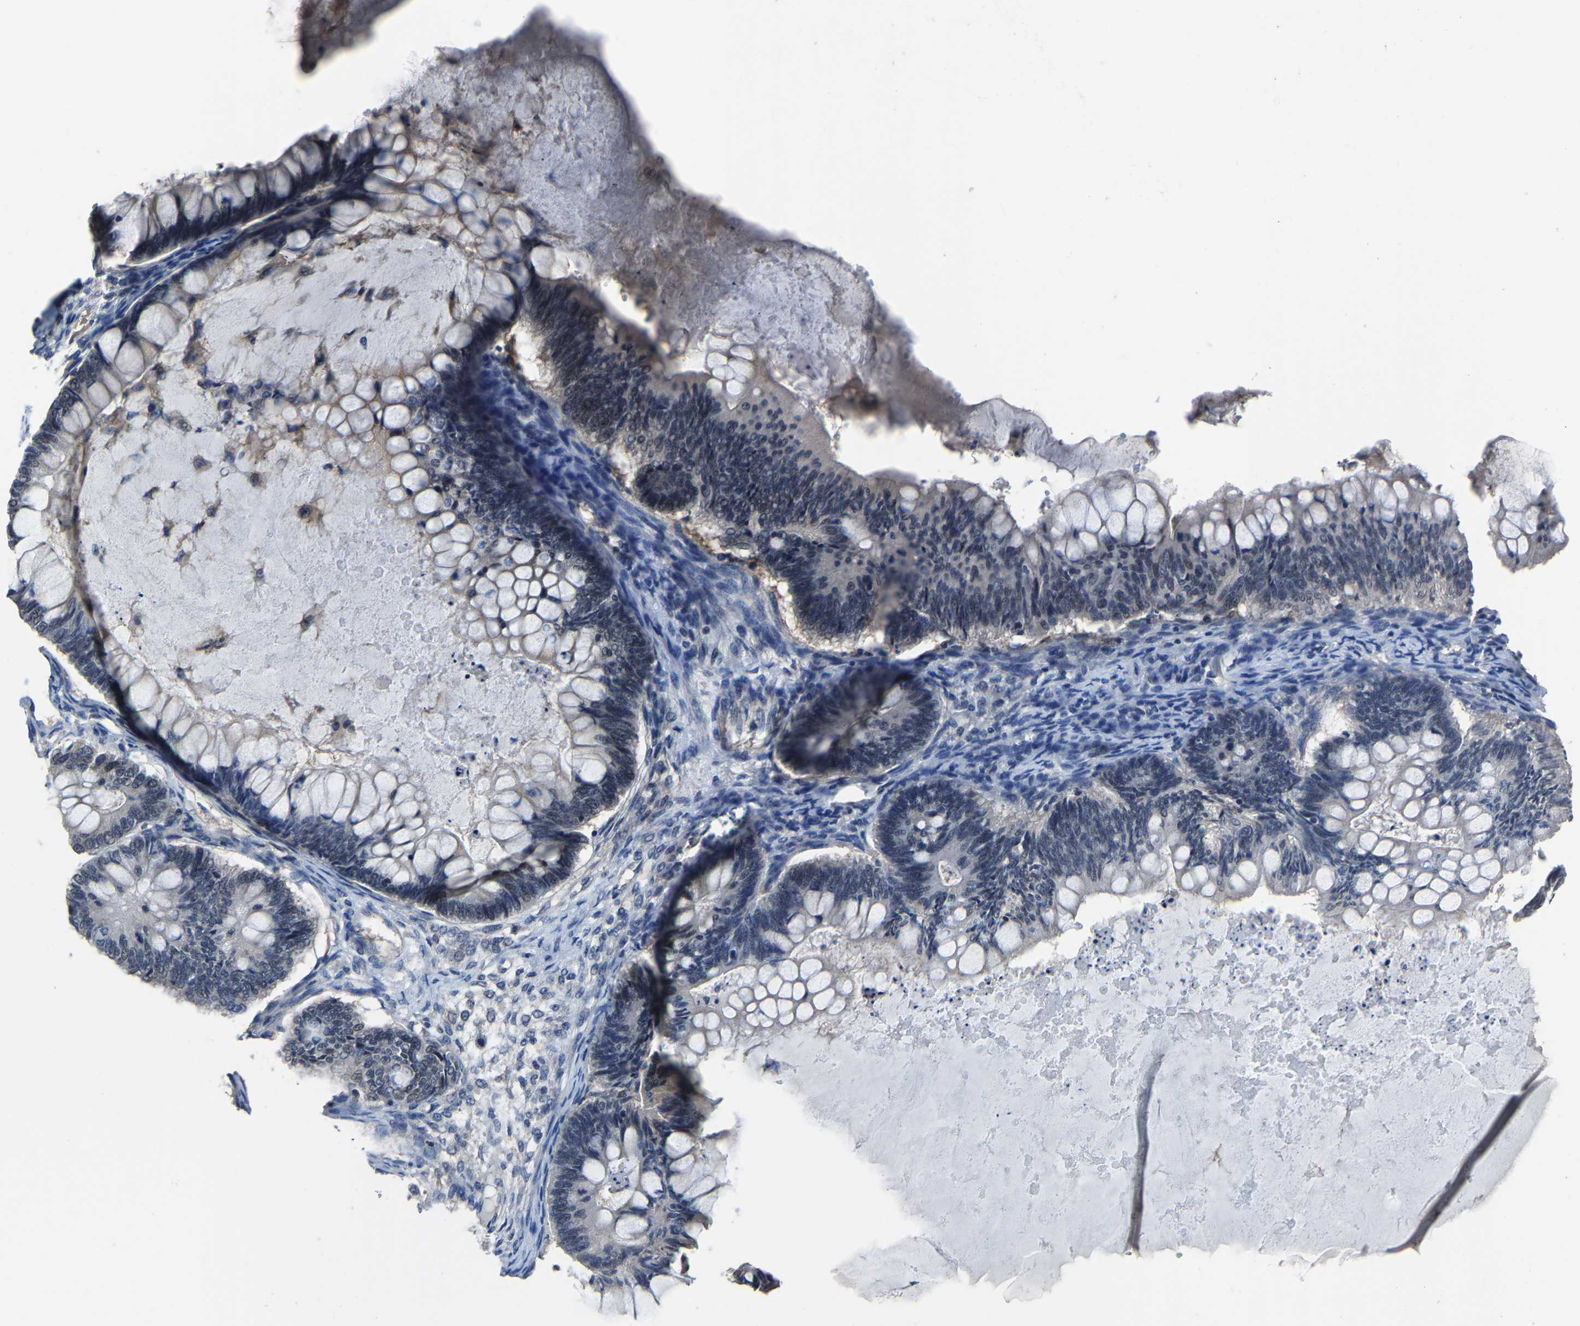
{"staining": {"intensity": "negative", "quantity": "none", "location": "none"}, "tissue": "ovarian cancer", "cell_type": "Tumor cells", "image_type": "cancer", "snomed": [{"axis": "morphology", "description": "Cystadenocarcinoma, mucinous, NOS"}, {"axis": "topography", "description": "Ovary"}], "caption": "DAB immunohistochemical staining of human mucinous cystadenocarcinoma (ovarian) shows no significant expression in tumor cells.", "gene": "STRBP", "patient": {"sex": "female", "age": 61}}